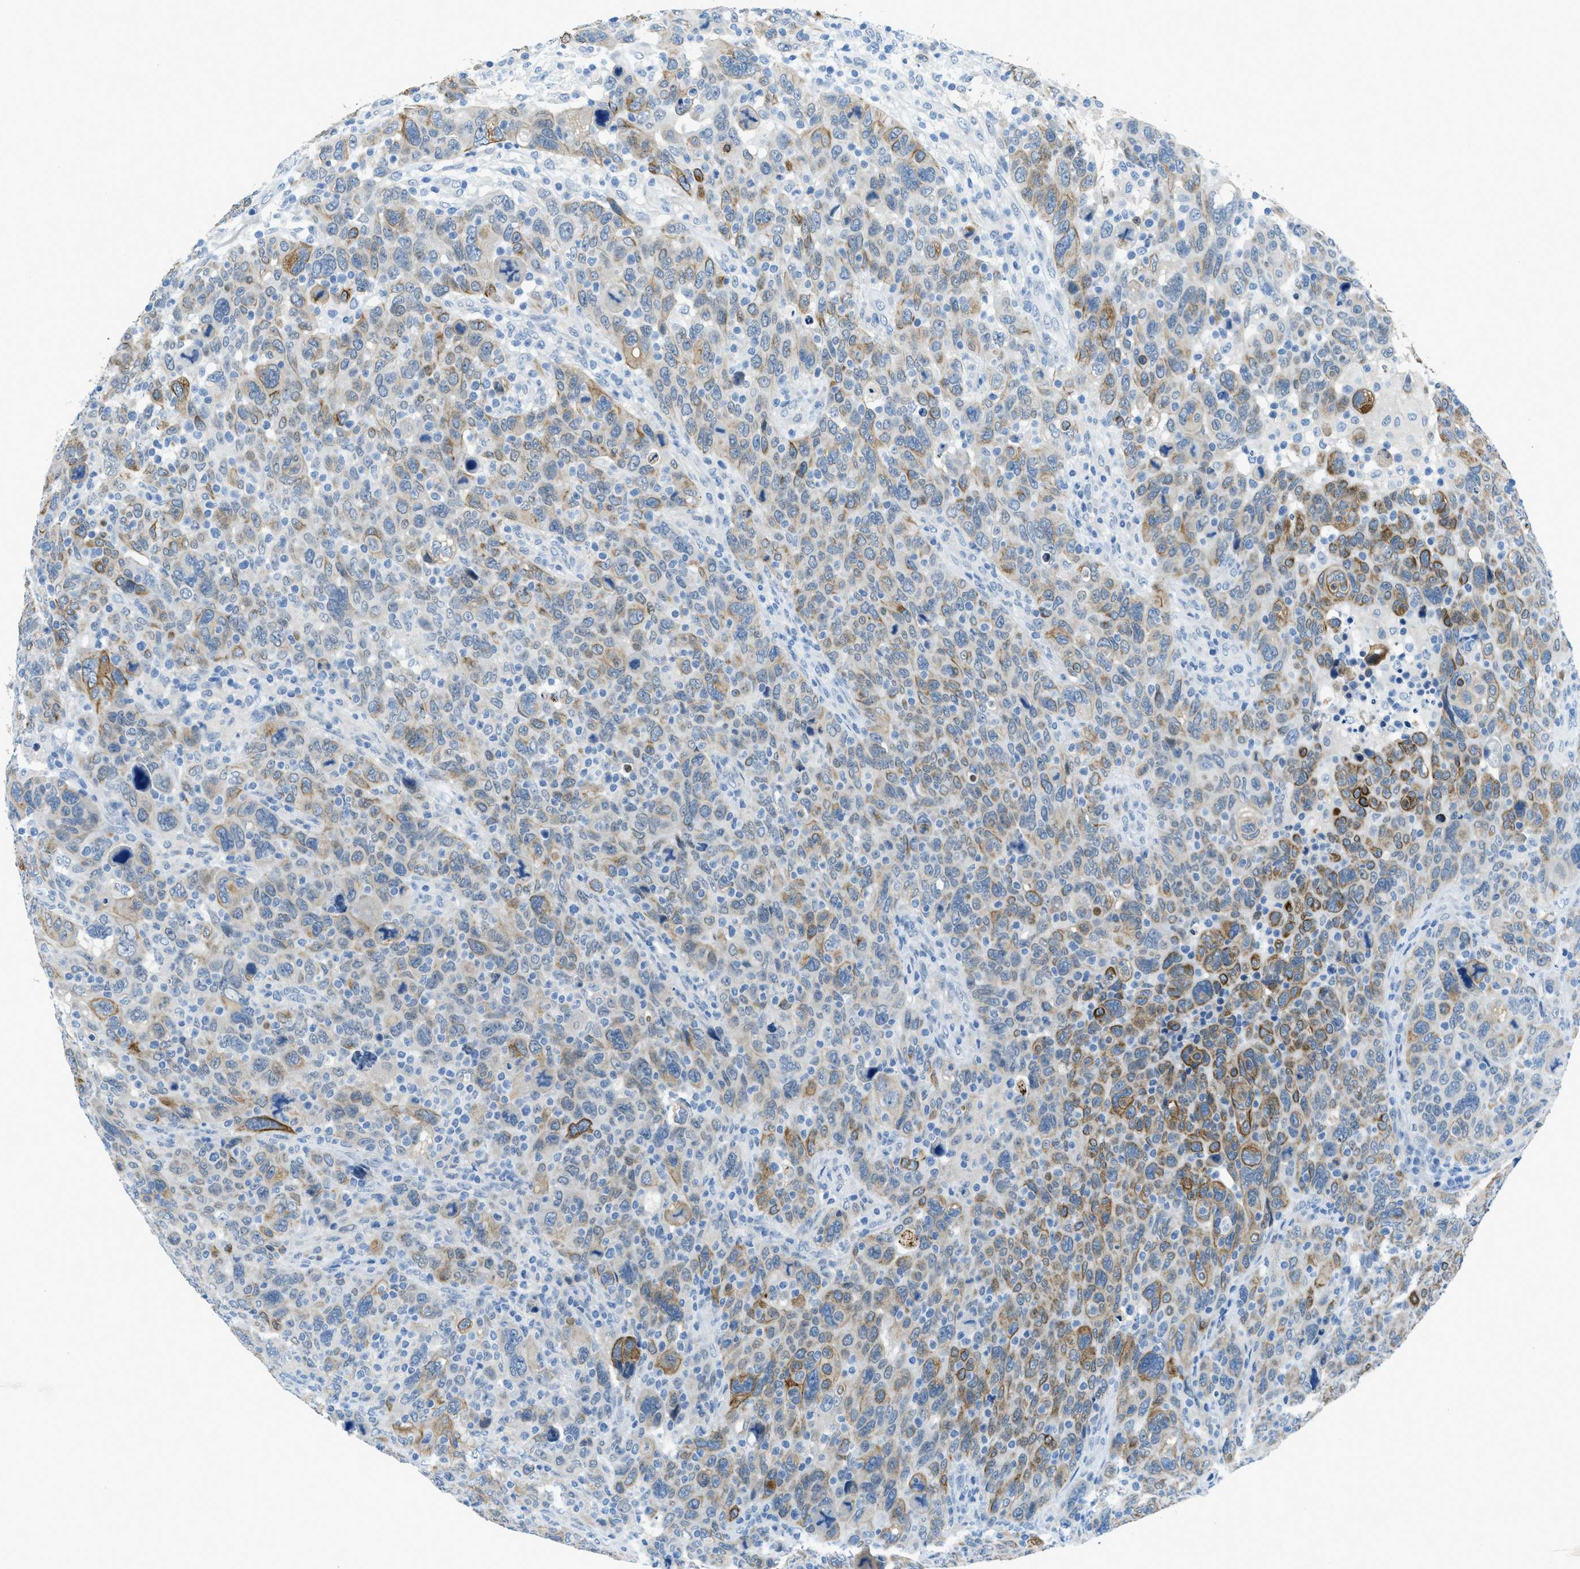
{"staining": {"intensity": "weak", "quantity": ">75%", "location": "cytoplasmic/membranous"}, "tissue": "breast cancer", "cell_type": "Tumor cells", "image_type": "cancer", "snomed": [{"axis": "morphology", "description": "Duct carcinoma"}, {"axis": "topography", "description": "Breast"}], "caption": "Breast cancer (intraductal carcinoma) tissue demonstrates weak cytoplasmic/membranous staining in approximately >75% of tumor cells Nuclei are stained in blue.", "gene": "KLHL8", "patient": {"sex": "female", "age": 37}}